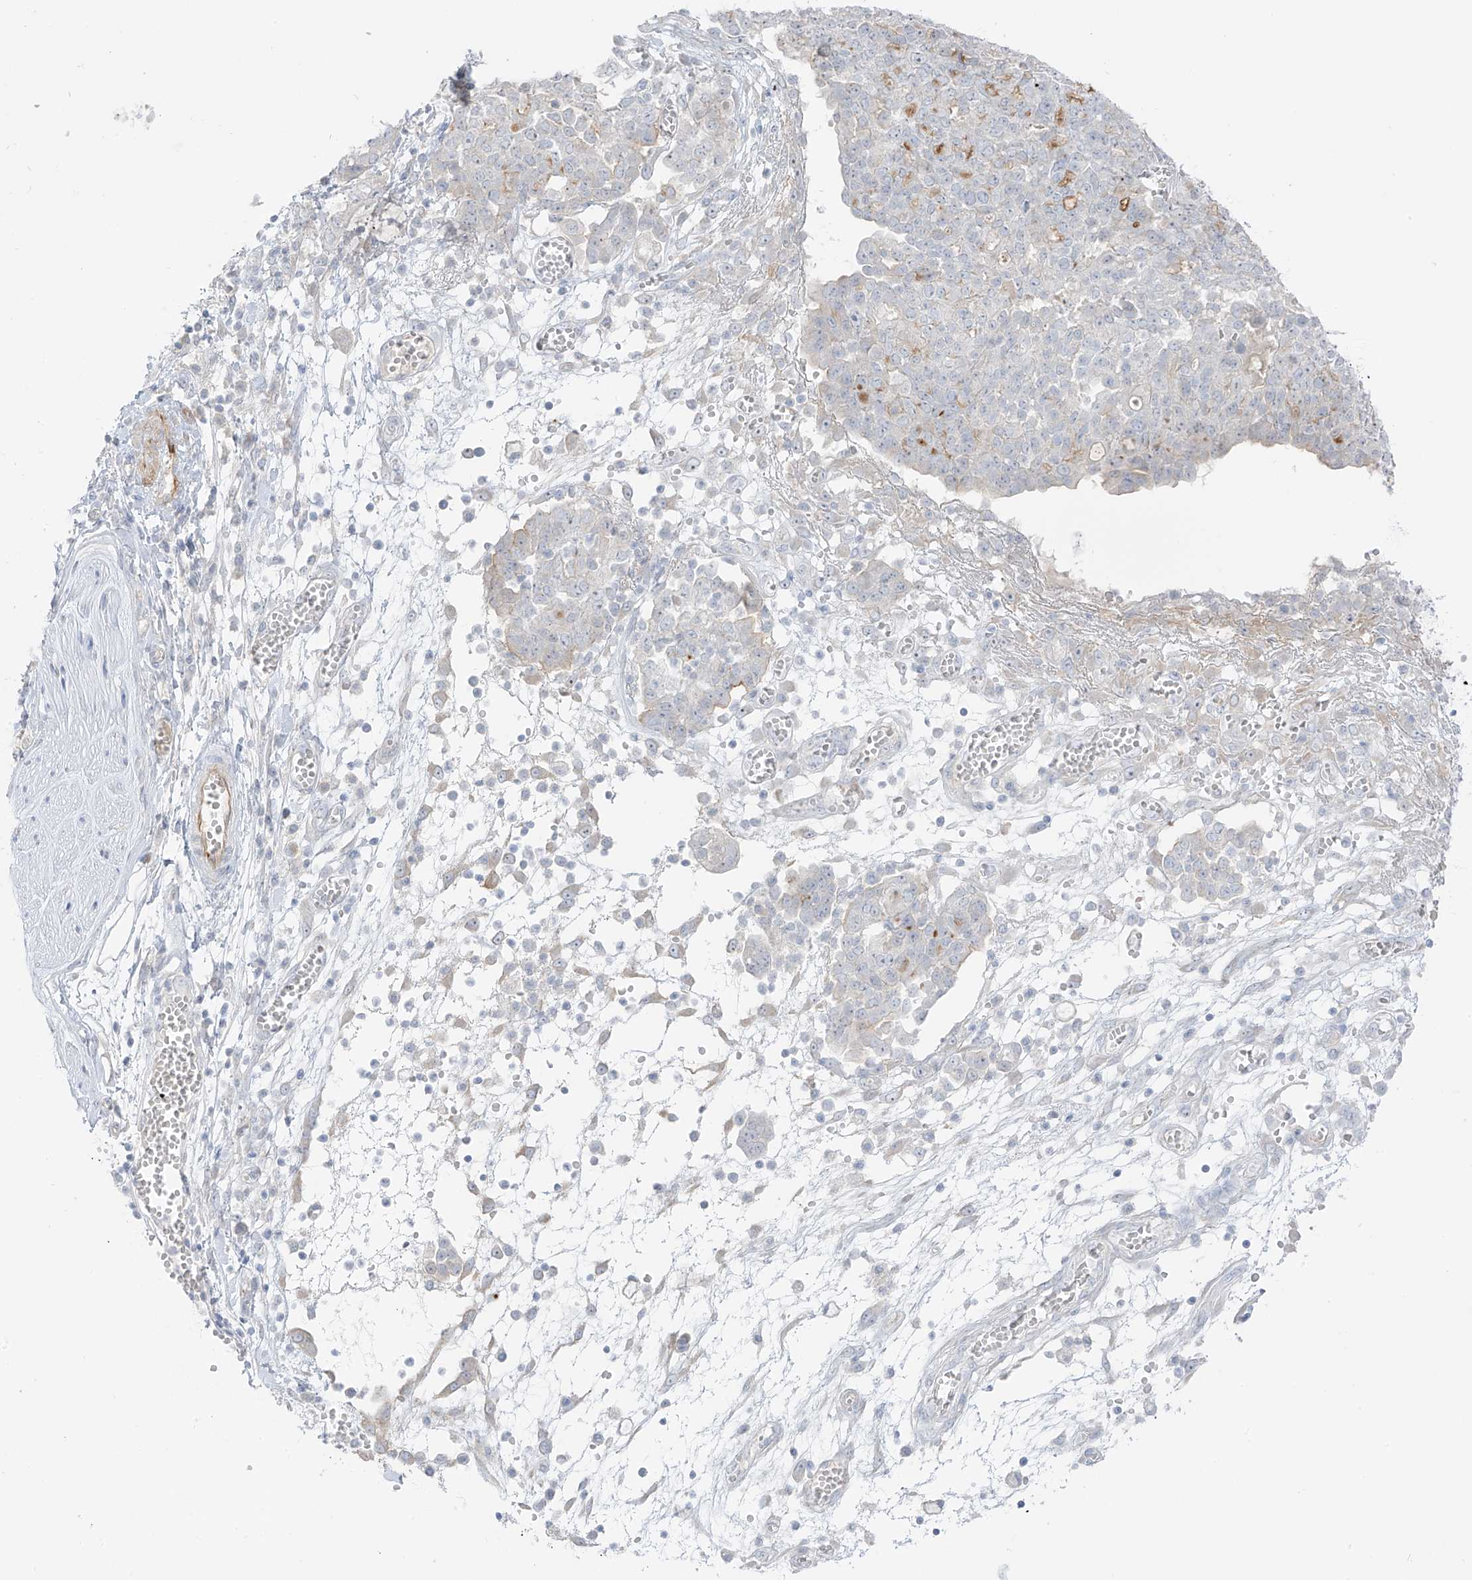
{"staining": {"intensity": "moderate", "quantity": "<25%", "location": "cytoplasmic/membranous"}, "tissue": "ovarian cancer", "cell_type": "Tumor cells", "image_type": "cancer", "snomed": [{"axis": "morphology", "description": "Cystadenocarcinoma, serous, NOS"}, {"axis": "topography", "description": "Soft tissue"}, {"axis": "topography", "description": "Ovary"}], "caption": "IHC image of neoplastic tissue: human ovarian cancer (serous cystadenocarcinoma) stained using immunohistochemistry demonstrates low levels of moderate protein expression localized specifically in the cytoplasmic/membranous of tumor cells, appearing as a cytoplasmic/membranous brown color.", "gene": "C11orf87", "patient": {"sex": "female", "age": 57}}